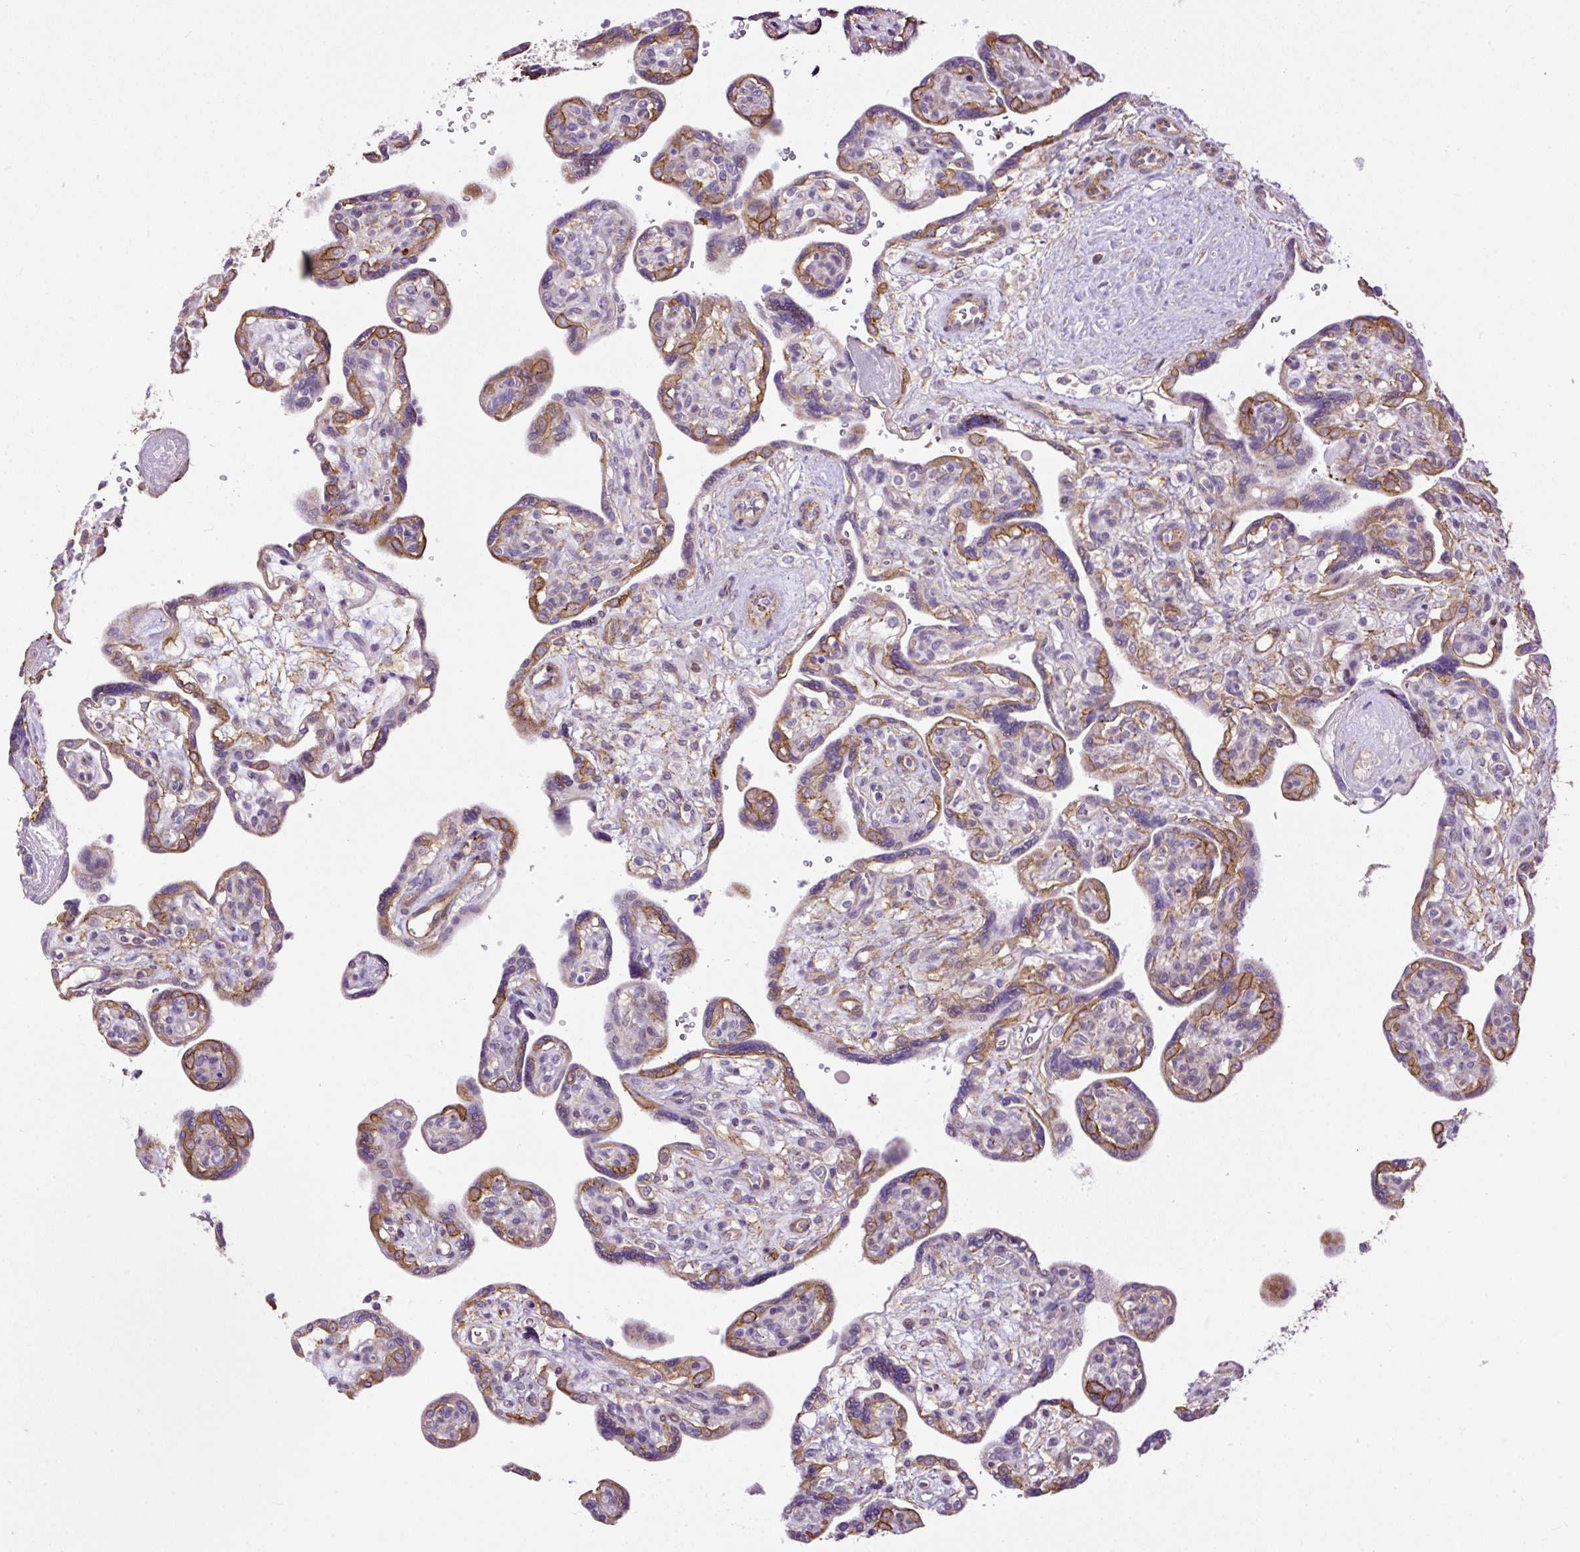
{"staining": {"intensity": "moderate", "quantity": "<25%", "location": "cytoplasmic/membranous"}, "tissue": "placenta", "cell_type": "Trophoblastic cells", "image_type": "normal", "snomed": [{"axis": "morphology", "description": "Normal tissue, NOS"}, {"axis": "topography", "description": "Placenta"}], "caption": "Brown immunohistochemical staining in unremarkable human placenta shows moderate cytoplasmic/membranous expression in approximately <25% of trophoblastic cells. The protein of interest is shown in brown color, while the nuclei are stained blue.", "gene": "MAGEB16", "patient": {"sex": "female", "age": 39}}